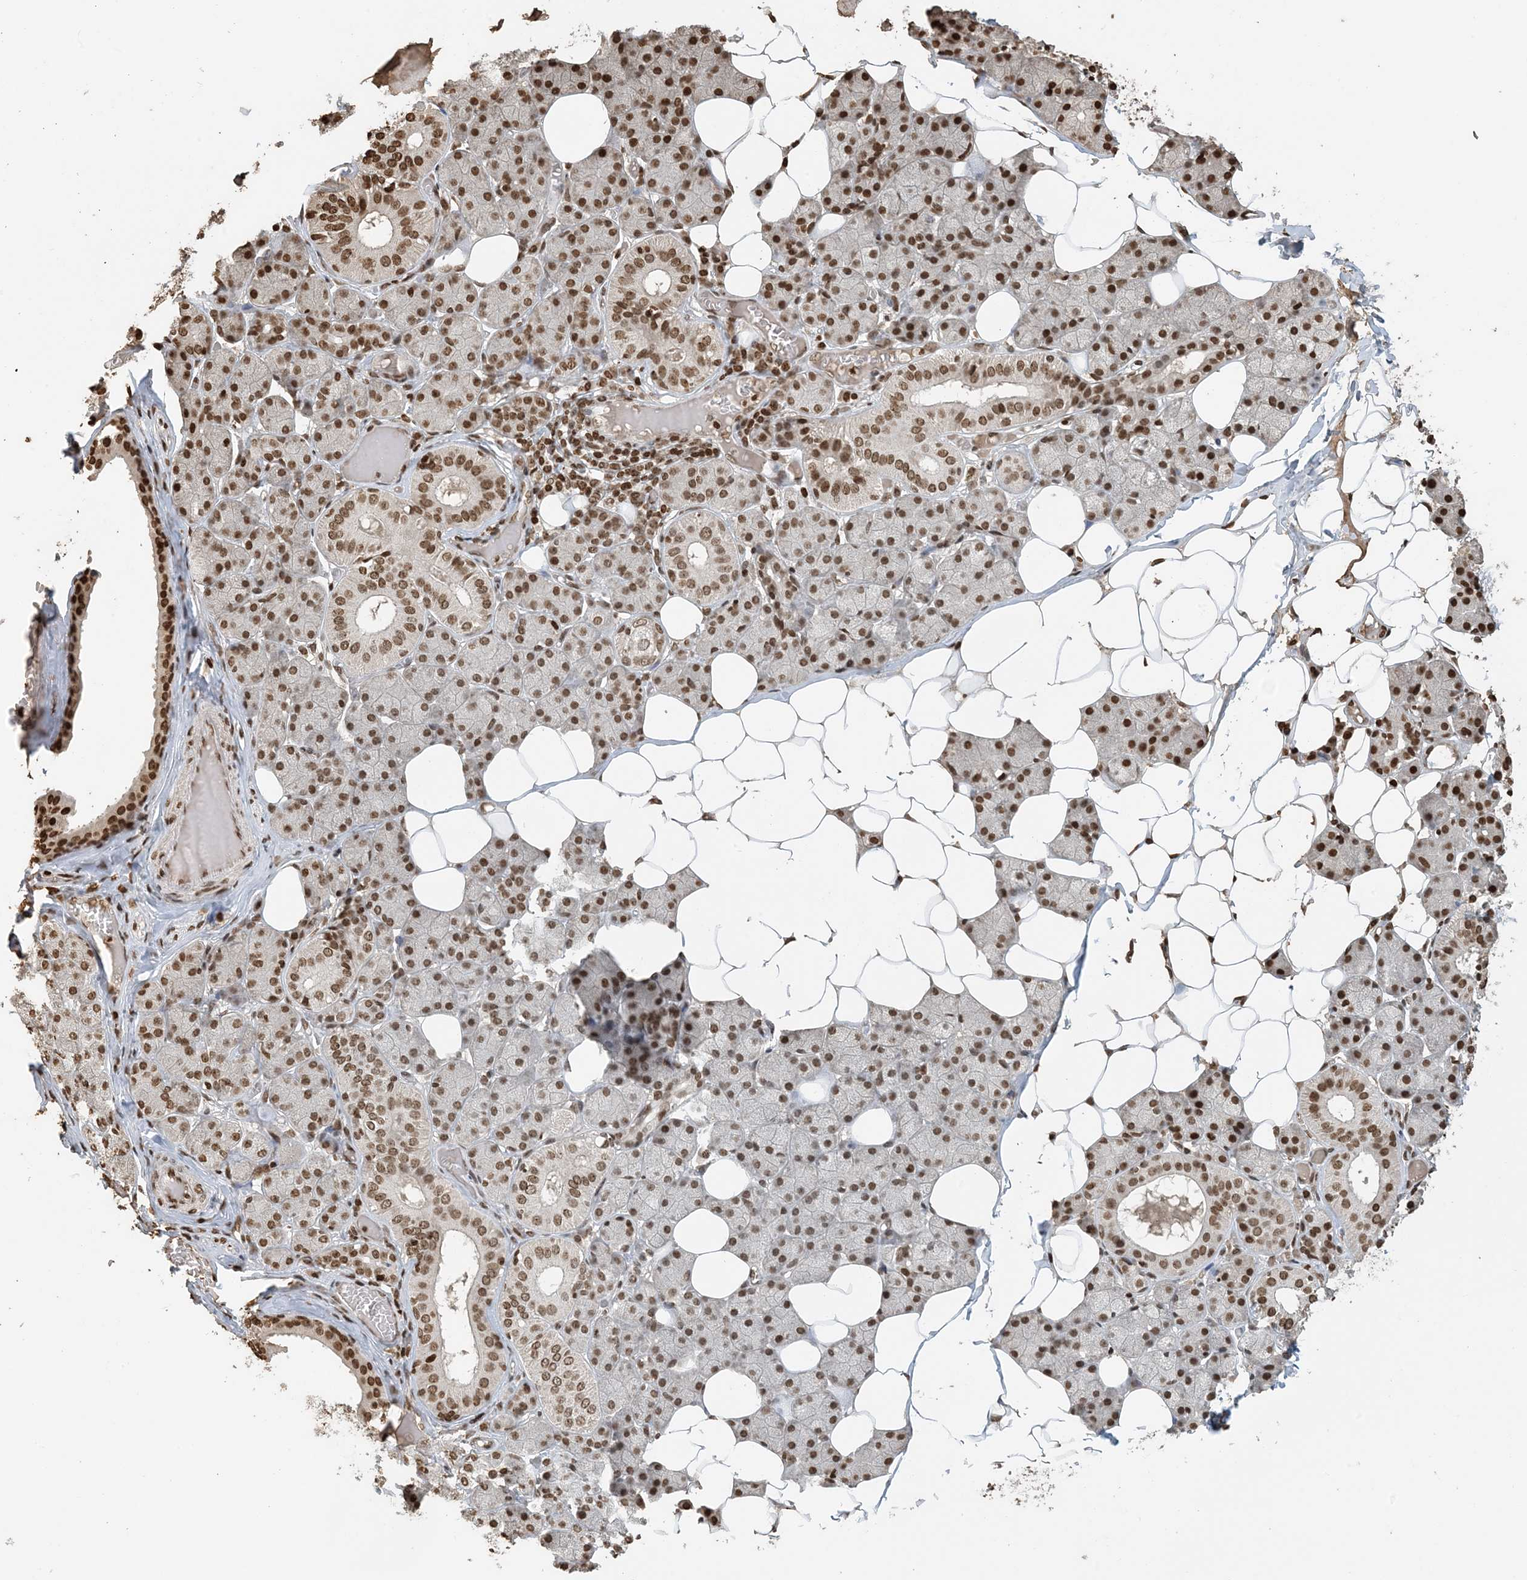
{"staining": {"intensity": "strong", "quantity": "25%-75%", "location": "nuclear"}, "tissue": "salivary gland", "cell_type": "Glandular cells", "image_type": "normal", "snomed": [{"axis": "morphology", "description": "Normal tissue, NOS"}, {"axis": "topography", "description": "Salivary gland"}], "caption": "This photomicrograph demonstrates IHC staining of normal human salivary gland, with high strong nuclear expression in approximately 25%-75% of glandular cells.", "gene": "H3", "patient": {"sex": "female", "age": 33}}